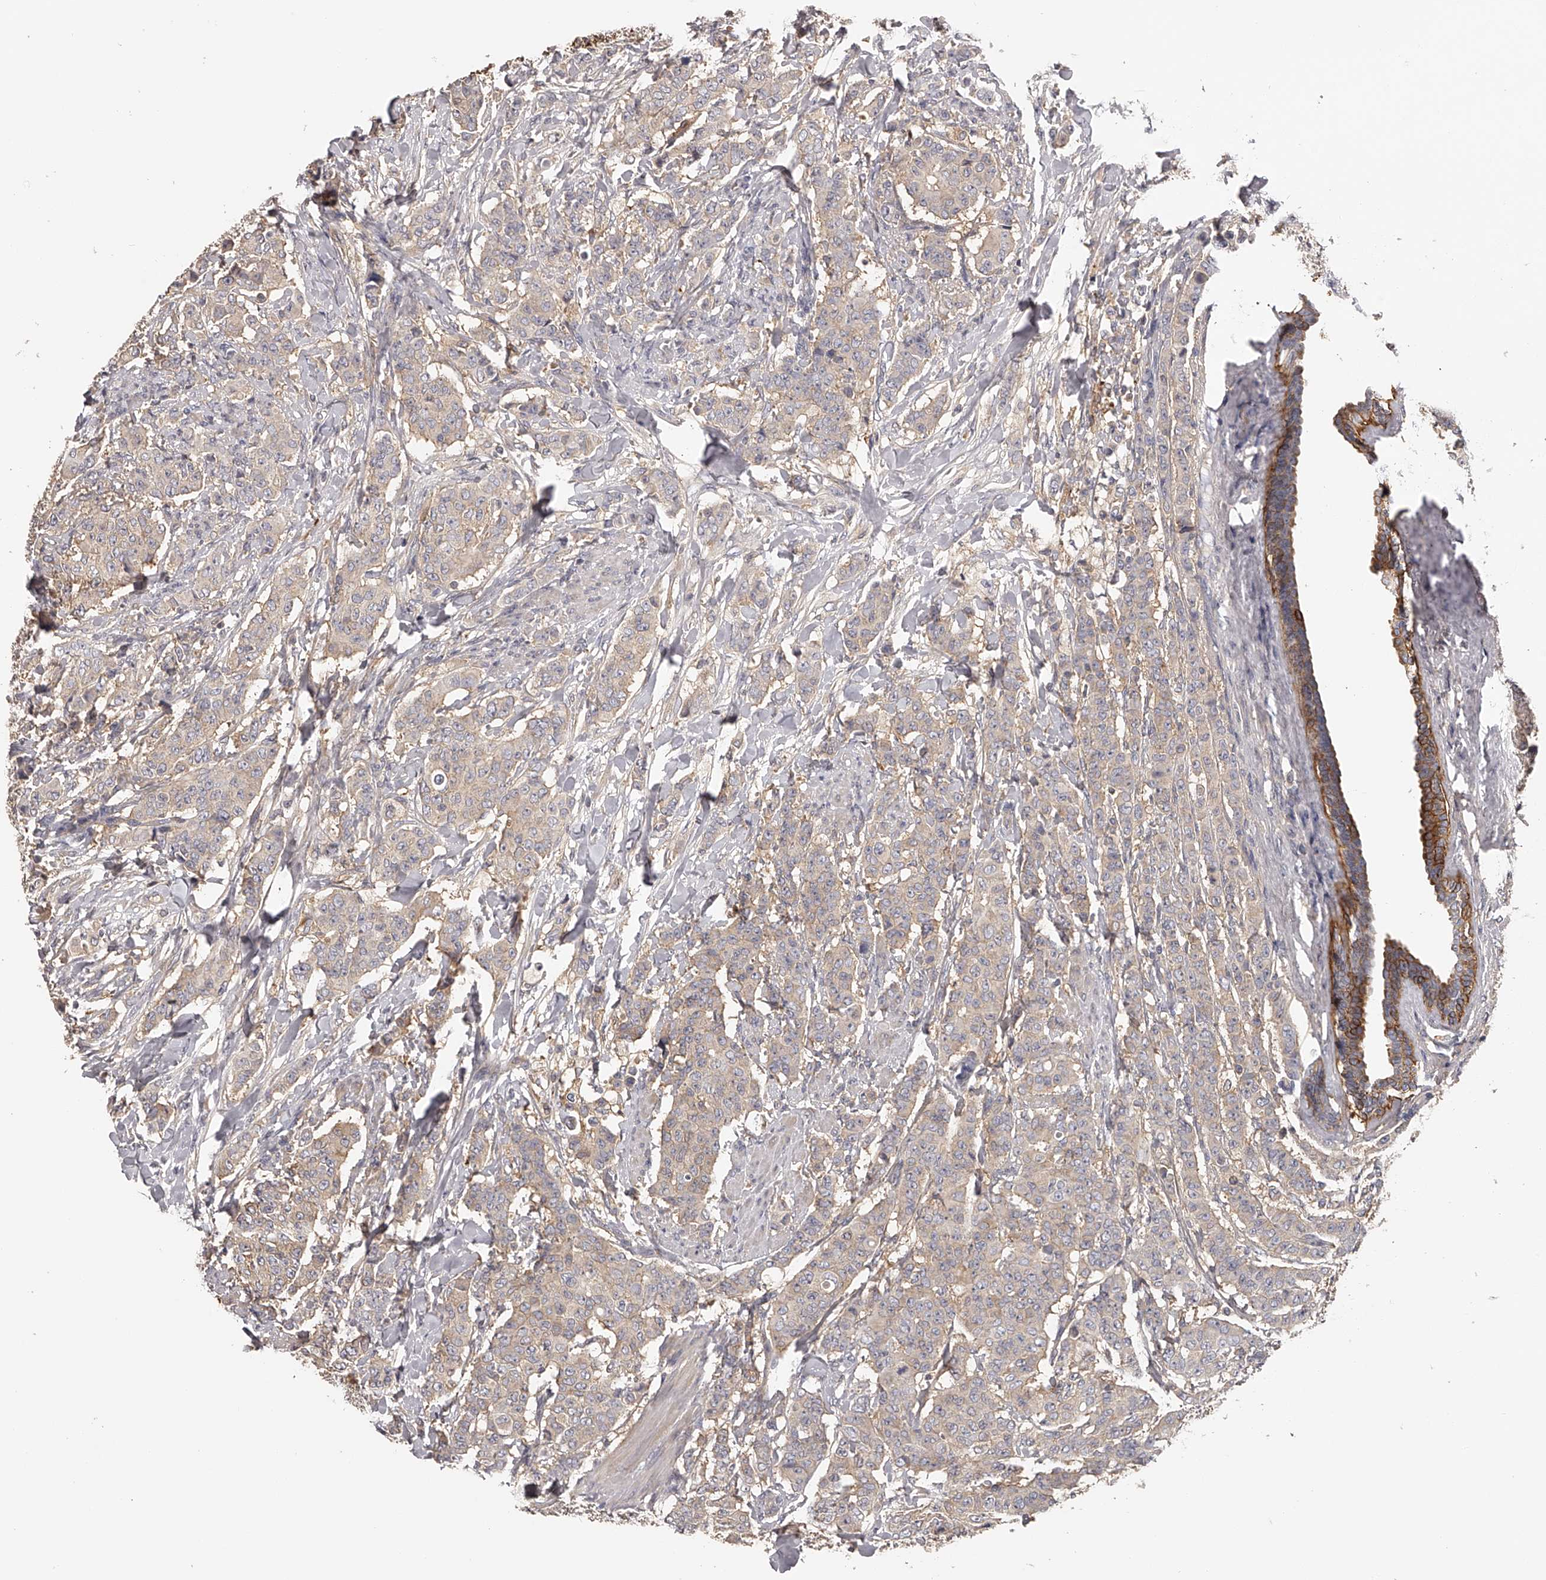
{"staining": {"intensity": "weak", "quantity": "<25%", "location": "cytoplasmic/membranous"}, "tissue": "breast cancer", "cell_type": "Tumor cells", "image_type": "cancer", "snomed": [{"axis": "morphology", "description": "Duct carcinoma"}, {"axis": "topography", "description": "Breast"}], "caption": "Intraductal carcinoma (breast) was stained to show a protein in brown. There is no significant staining in tumor cells.", "gene": "TNN", "patient": {"sex": "female", "age": 40}}